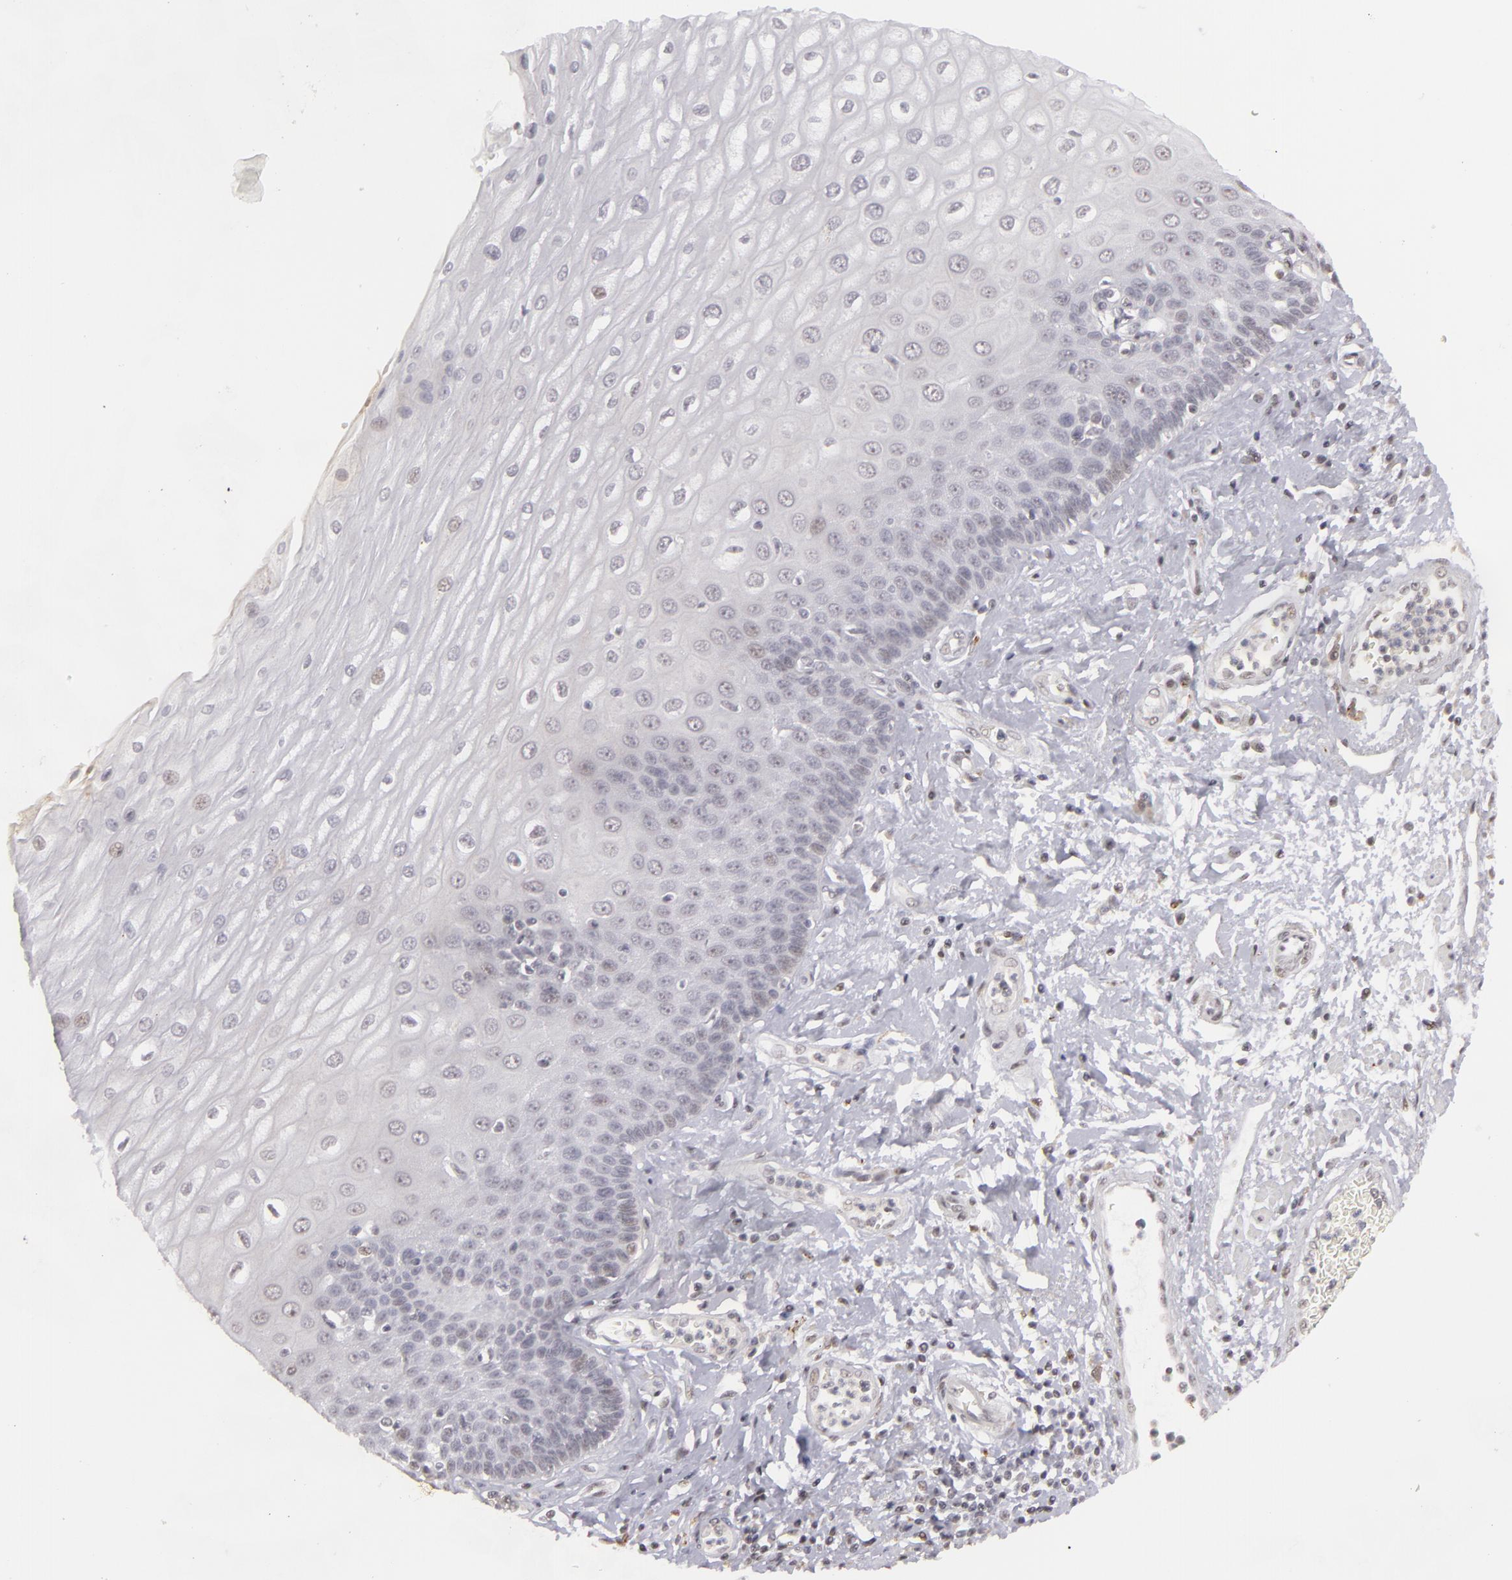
{"staining": {"intensity": "negative", "quantity": "none", "location": "none"}, "tissue": "esophagus", "cell_type": "Squamous epithelial cells", "image_type": "normal", "snomed": [{"axis": "morphology", "description": "Normal tissue, NOS"}, {"axis": "topography", "description": "Esophagus"}], "caption": "IHC image of unremarkable esophagus: esophagus stained with DAB (3,3'-diaminobenzidine) shows no significant protein staining in squamous epithelial cells.", "gene": "RRP7A", "patient": {"sex": "male", "age": 62}}